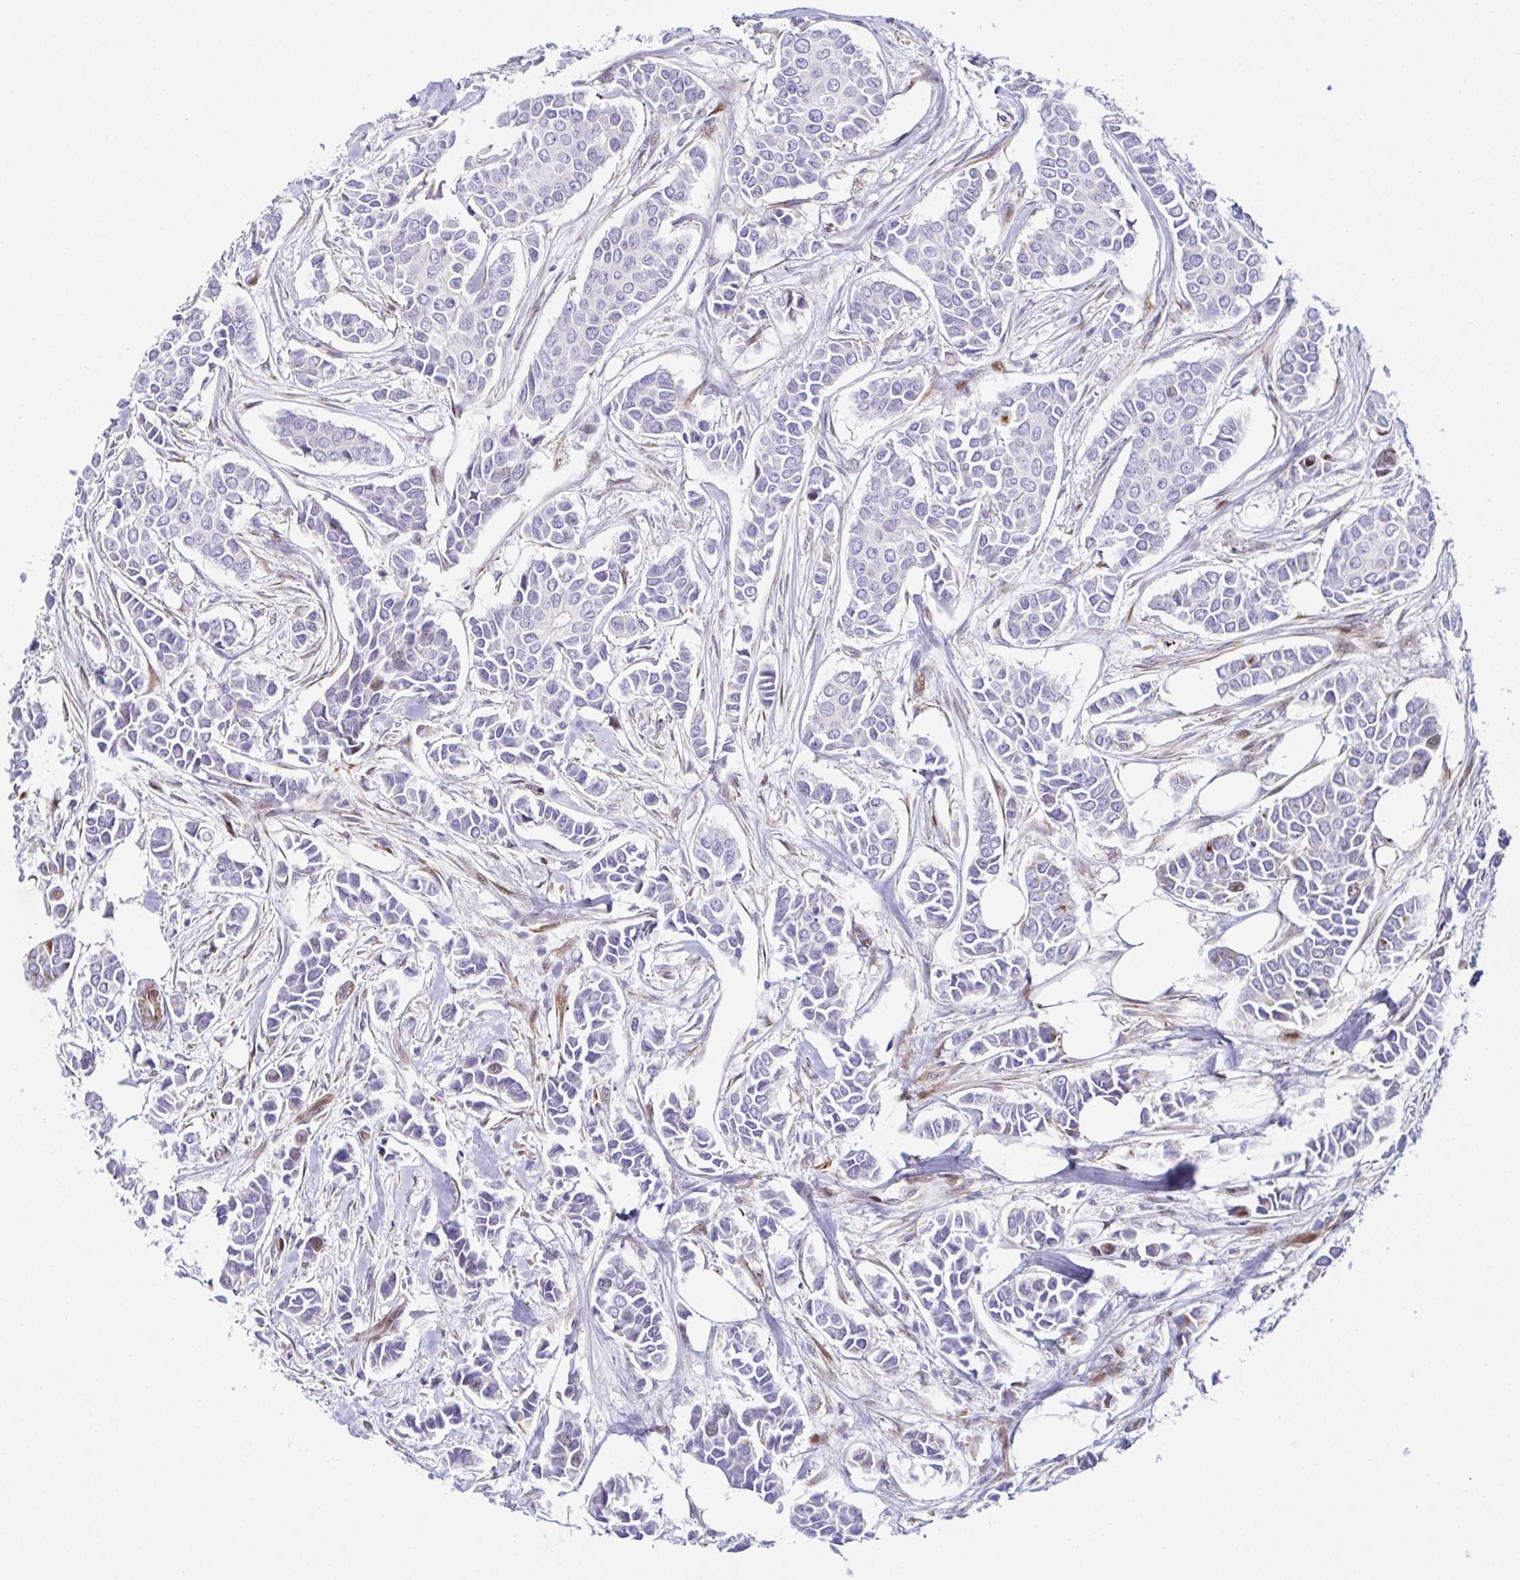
{"staining": {"intensity": "negative", "quantity": "none", "location": "none"}, "tissue": "breast cancer", "cell_type": "Tumor cells", "image_type": "cancer", "snomed": [{"axis": "morphology", "description": "Duct carcinoma"}, {"axis": "topography", "description": "Breast"}], "caption": "Immunohistochemistry (IHC) histopathology image of intraductal carcinoma (breast) stained for a protein (brown), which reveals no expression in tumor cells.", "gene": "ZNF713", "patient": {"sex": "female", "age": 84}}